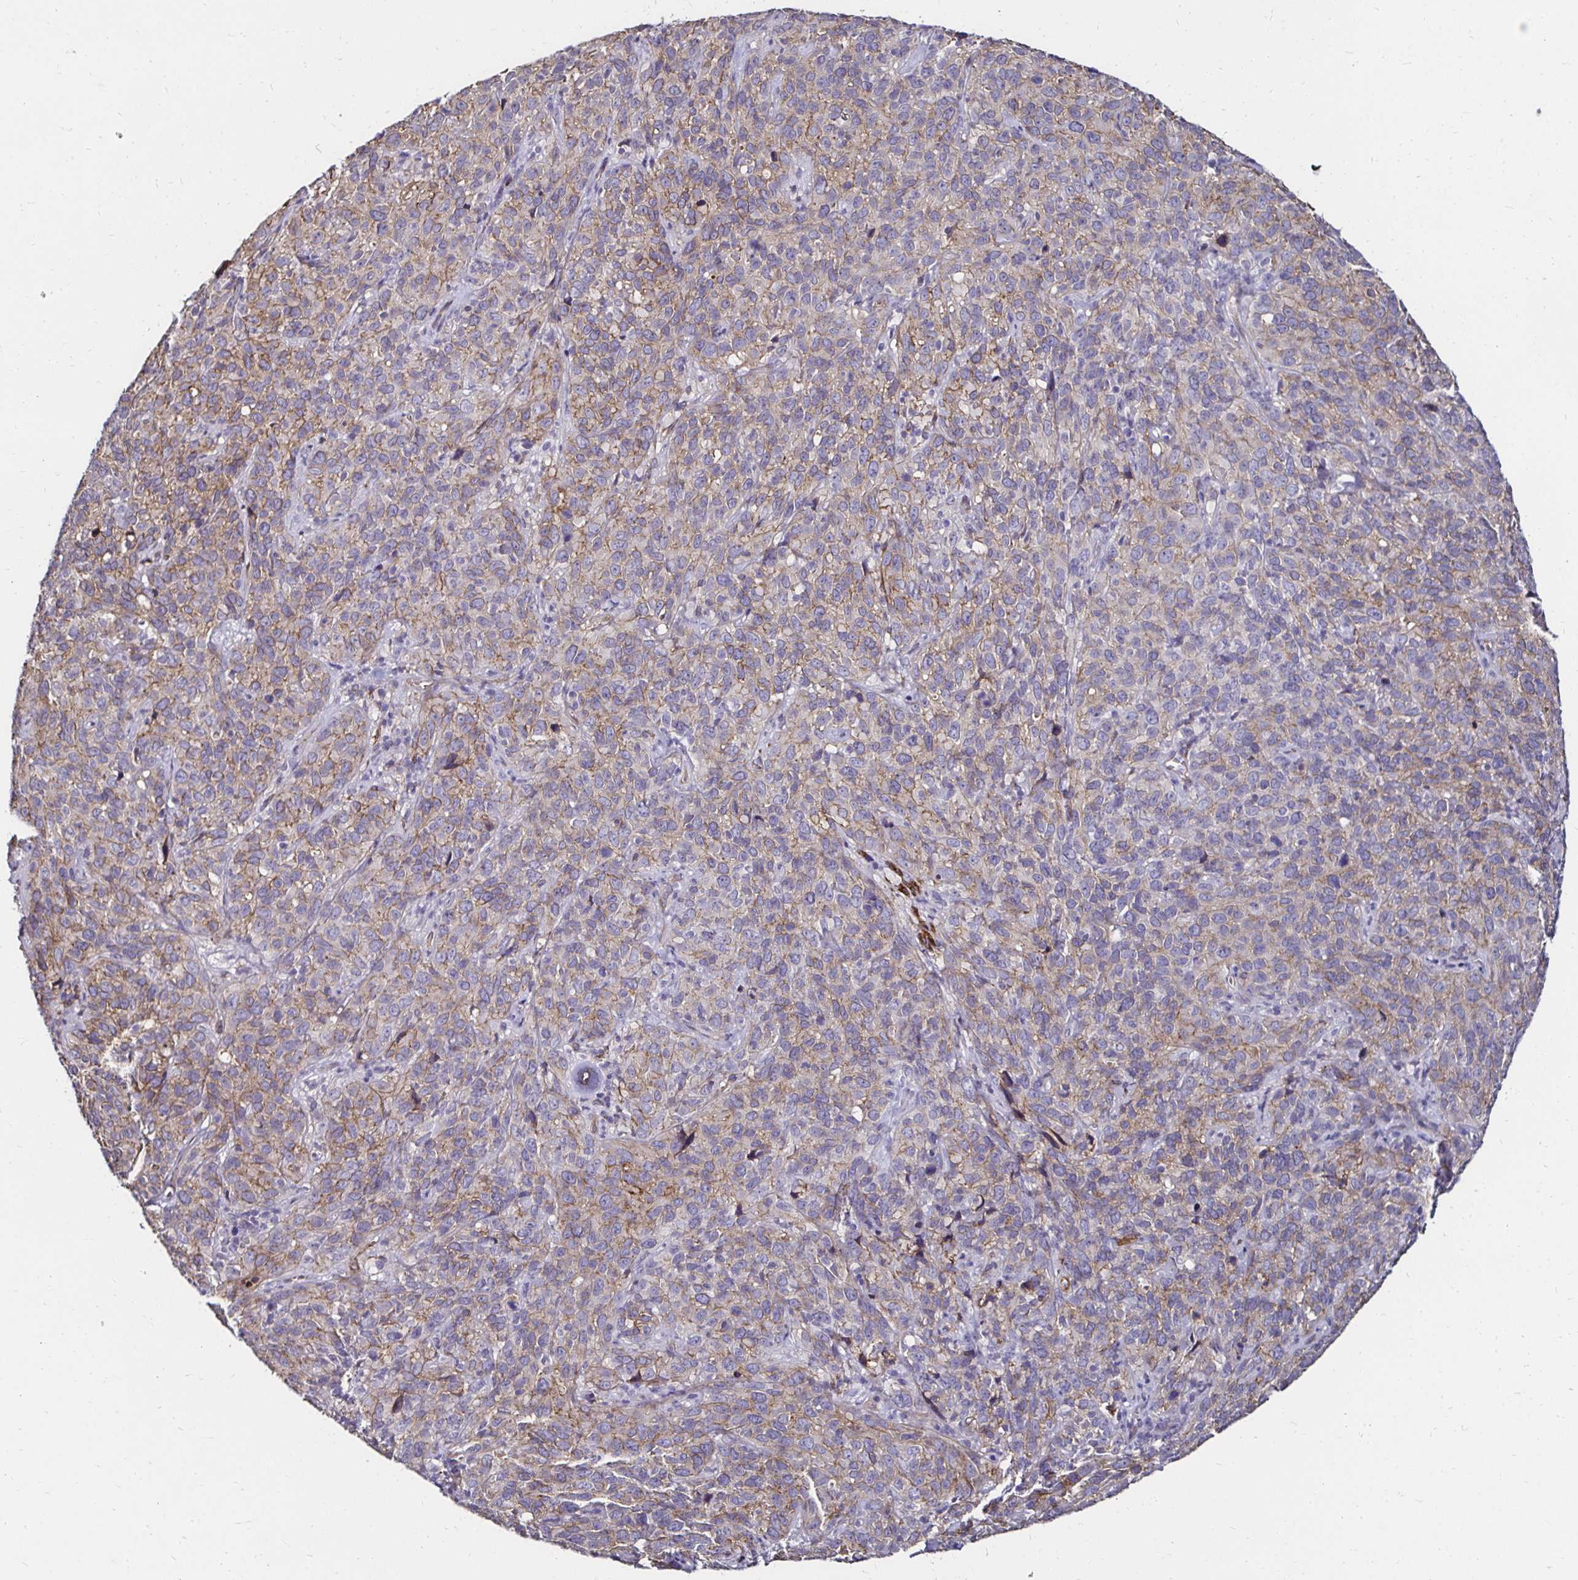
{"staining": {"intensity": "weak", "quantity": "<25%", "location": "cytoplasmic/membranous"}, "tissue": "cervical cancer", "cell_type": "Tumor cells", "image_type": "cancer", "snomed": [{"axis": "morphology", "description": "Squamous cell carcinoma, NOS"}, {"axis": "topography", "description": "Cervix"}], "caption": "Cervical cancer was stained to show a protein in brown. There is no significant expression in tumor cells.", "gene": "ITGB1", "patient": {"sex": "female", "age": 51}}